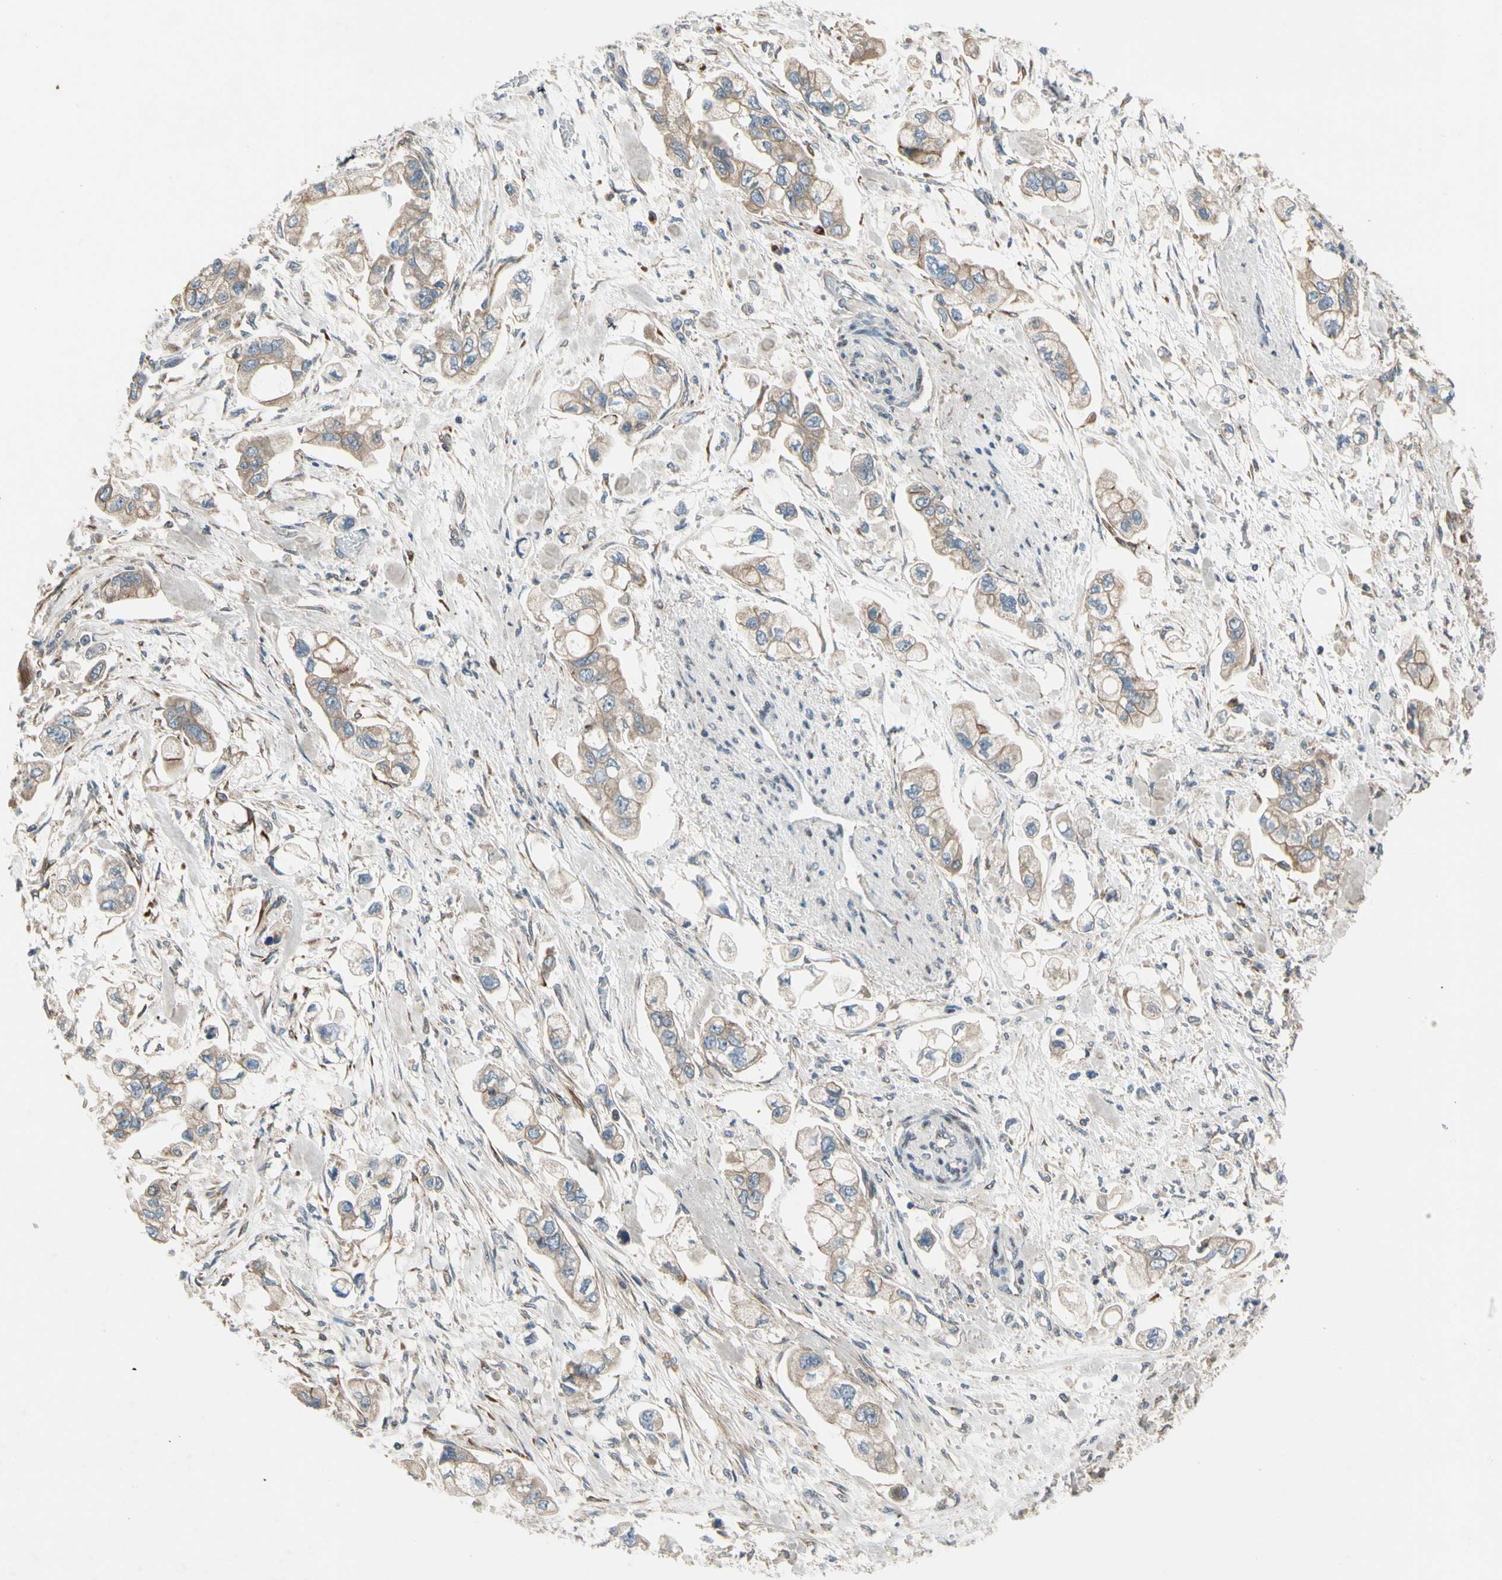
{"staining": {"intensity": "weak", "quantity": ">75%", "location": "cytoplasmic/membranous"}, "tissue": "stomach cancer", "cell_type": "Tumor cells", "image_type": "cancer", "snomed": [{"axis": "morphology", "description": "Adenocarcinoma, NOS"}, {"axis": "topography", "description": "Stomach"}], "caption": "Human stomach cancer stained with a brown dye displays weak cytoplasmic/membranous positive staining in approximately >75% of tumor cells.", "gene": "MST1R", "patient": {"sex": "male", "age": 62}}